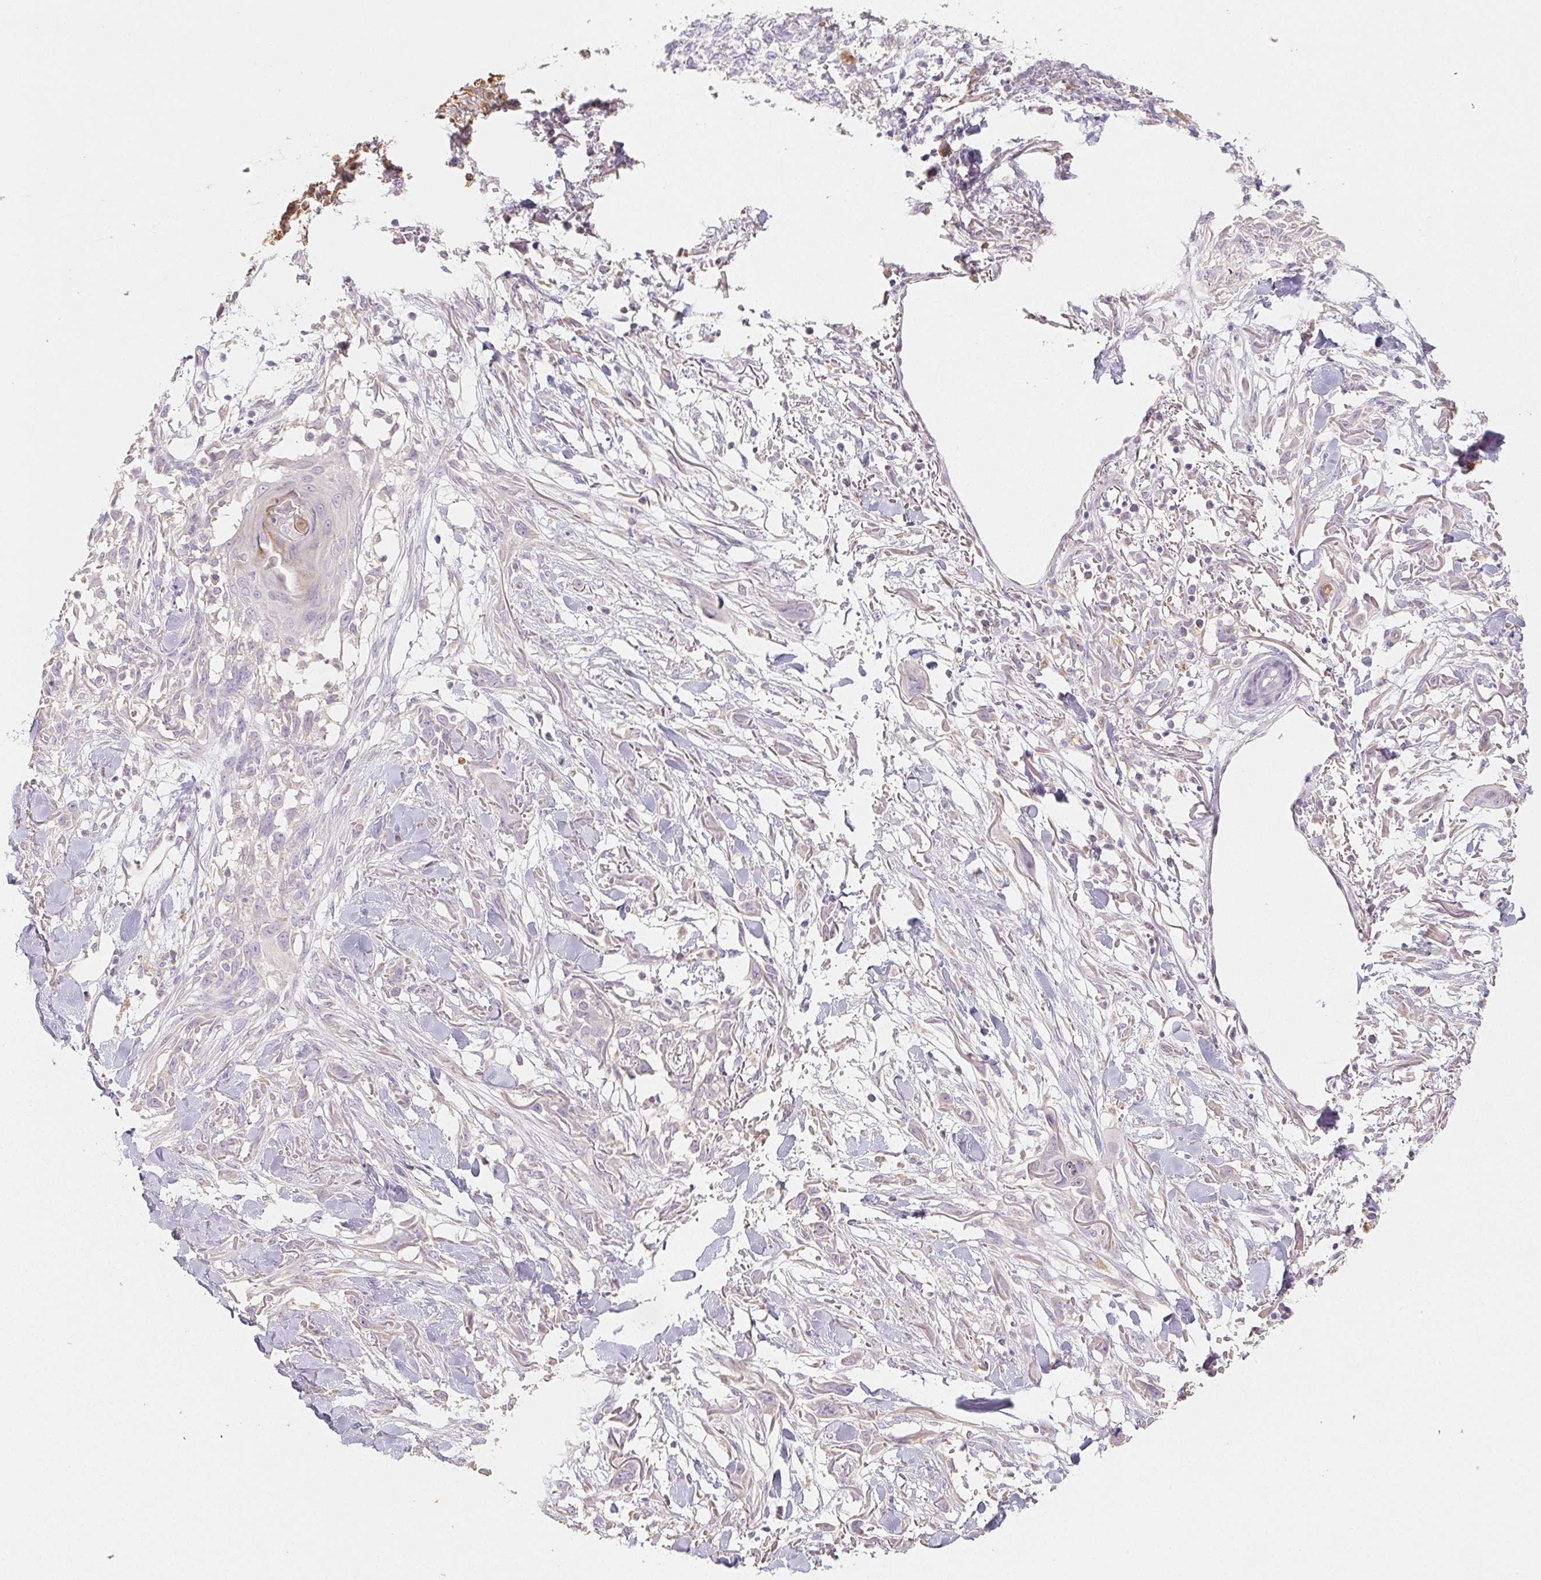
{"staining": {"intensity": "negative", "quantity": "none", "location": "none"}, "tissue": "skin cancer", "cell_type": "Tumor cells", "image_type": "cancer", "snomed": [{"axis": "morphology", "description": "Squamous cell carcinoma, NOS"}, {"axis": "topography", "description": "Skin"}], "caption": "Skin cancer stained for a protein using immunohistochemistry (IHC) demonstrates no staining tumor cells.", "gene": "ACVR1B", "patient": {"sex": "female", "age": 59}}